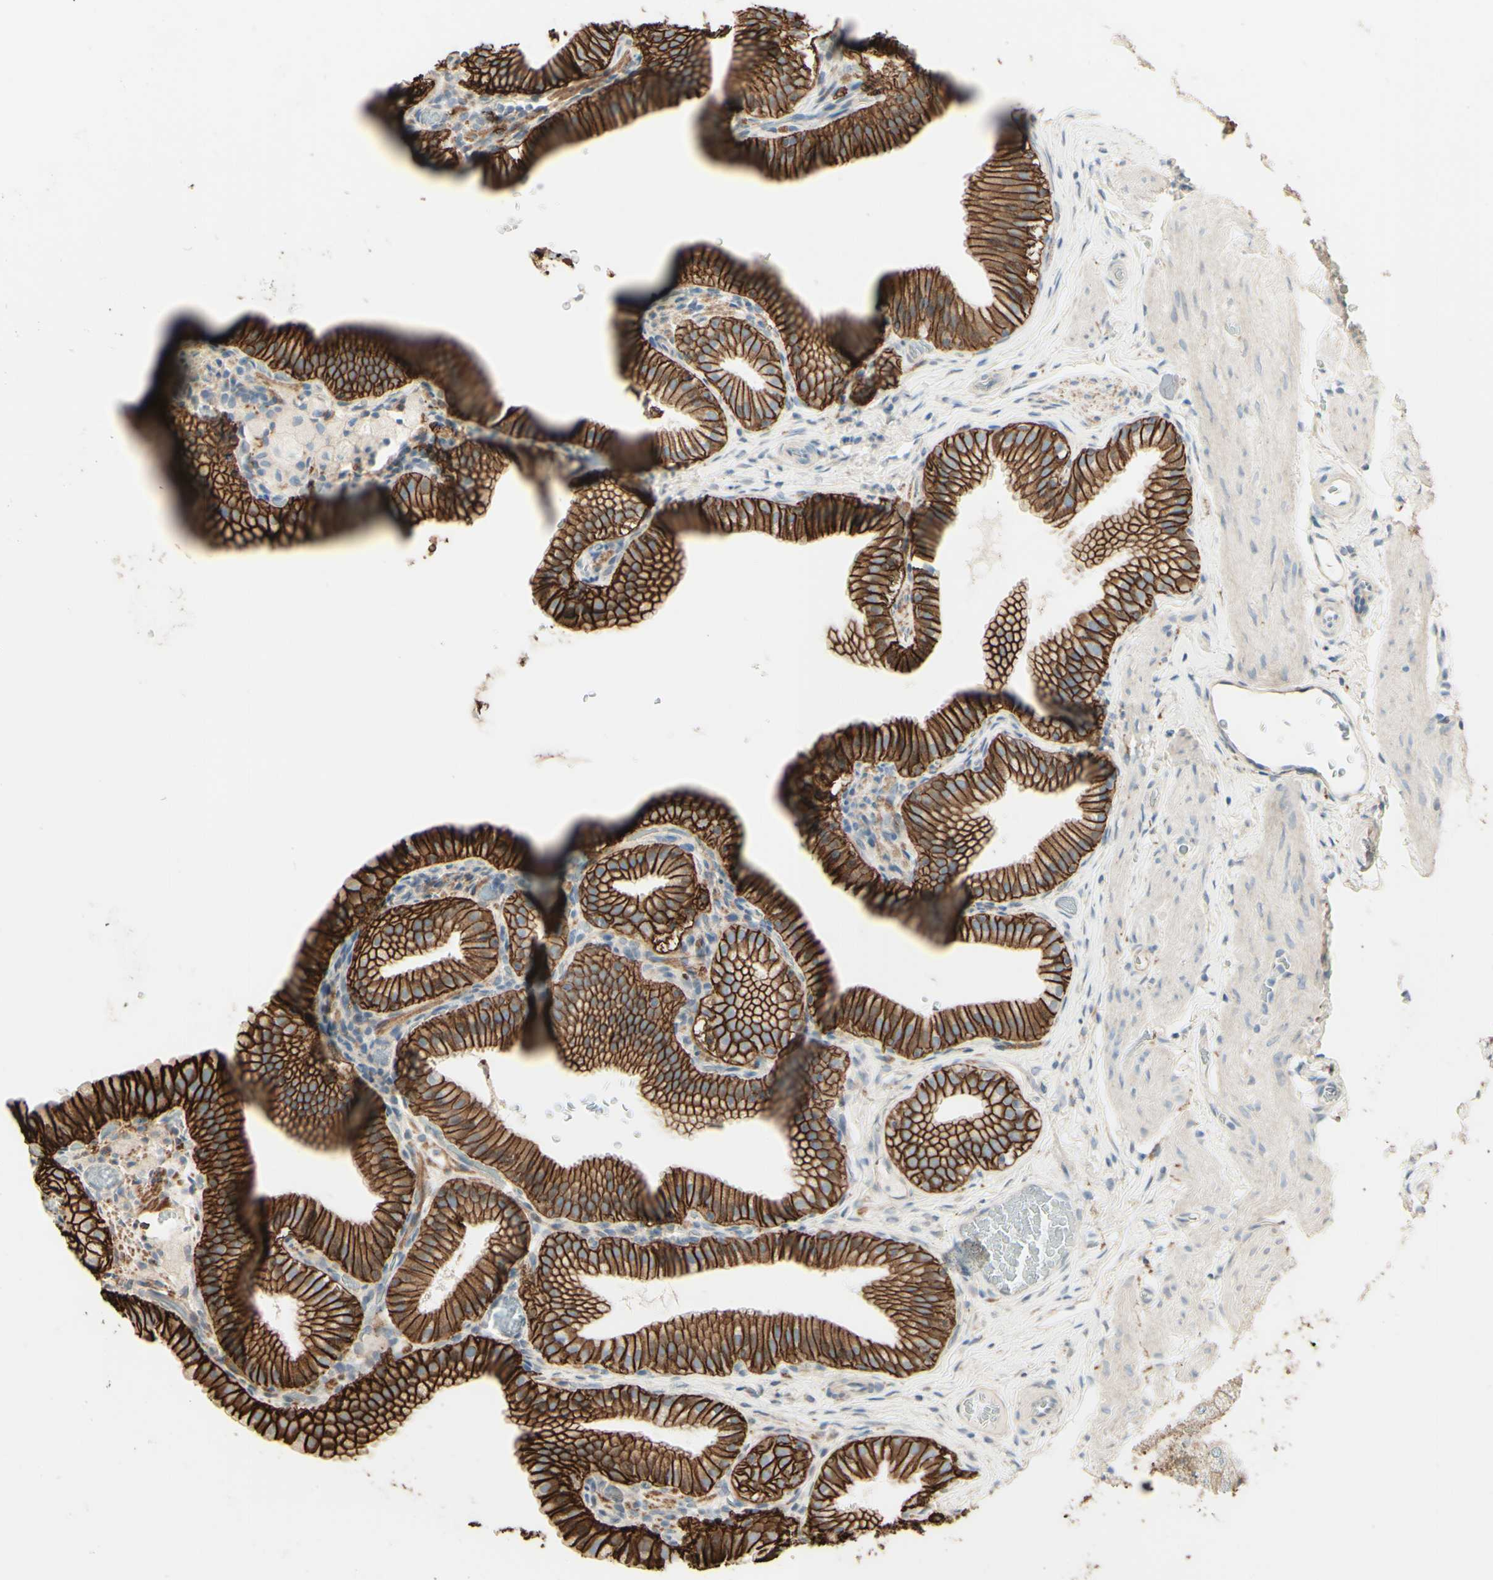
{"staining": {"intensity": "strong", "quantity": ">75%", "location": "cytoplasmic/membranous"}, "tissue": "gallbladder", "cell_type": "Glandular cells", "image_type": "normal", "snomed": [{"axis": "morphology", "description": "Normal tissue, NOS"}, {"axis": "topography", "description": "Gallbladder"}], "caption": "About >75% of glandular cells in unremarkable gallbladder exhibit strong cytoplasmic/membranous protein positivity as visualized by brown immunohistochemical staining.", "gene": "RNF149", "patient": {"sex": "male", "age": 54}}